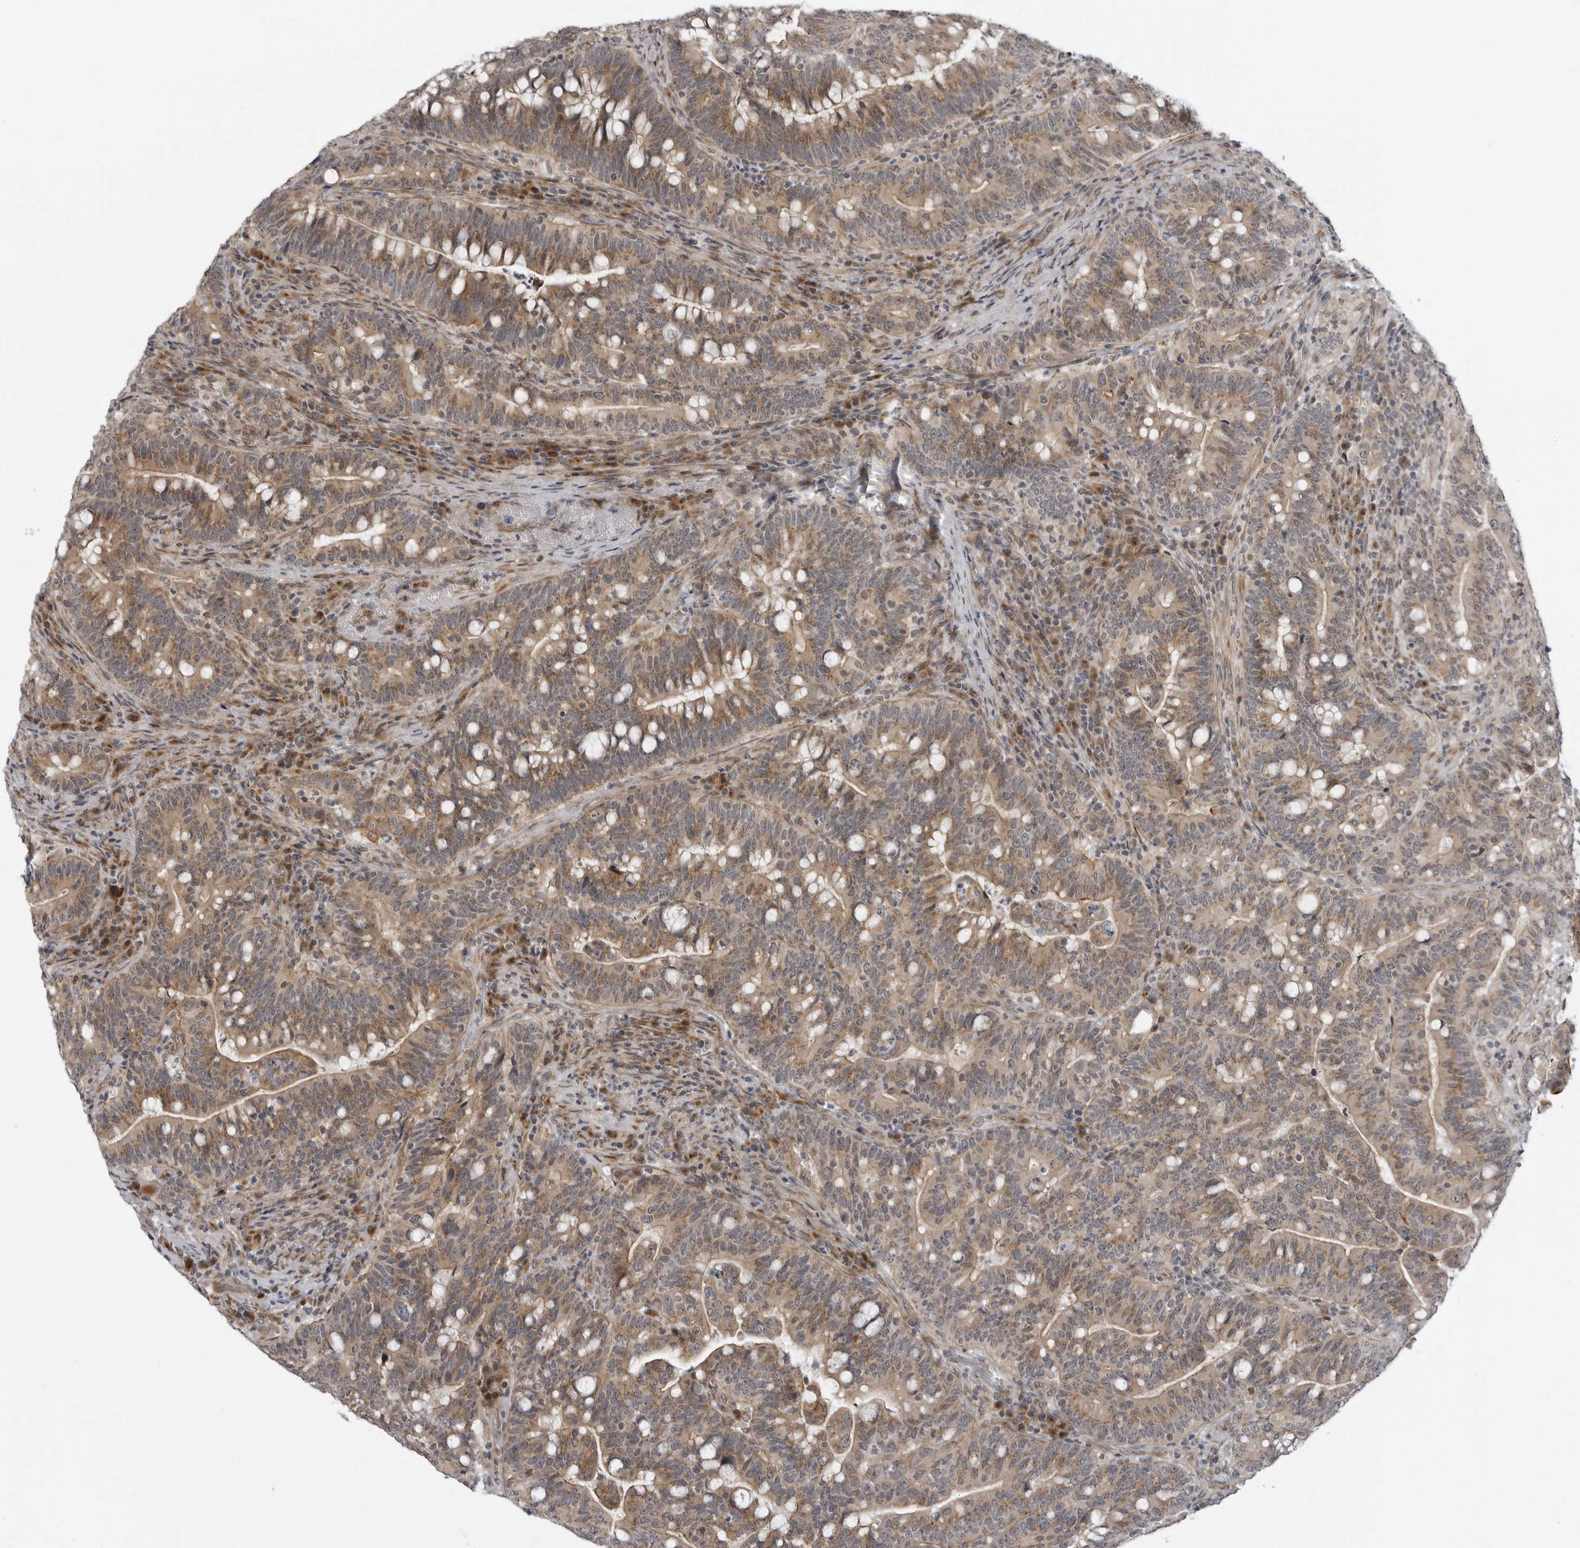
{"staining": {"intensity": "moderate", "quantity": ">75%", "location": "cytoplasmic/membranous"}, "tissue": "colorectal cancer", "cell_type": "Tumor cells", "image_type": "cancer", "snomed": [{"axis": "morphology", "description": "Adenocarcinoma, NOS"}, {"axis": "topography", "description": "Colon"}], "caption": "Protein staining of colorectal cancer tissue exhibits moderate cytoplasmic/membranous staining in approximately >75% of tumor cells. (IHC, brightfield microscopy, high magnification).", "gene": "LRRC45", "patient": {"sex": "female", "age": 66}}